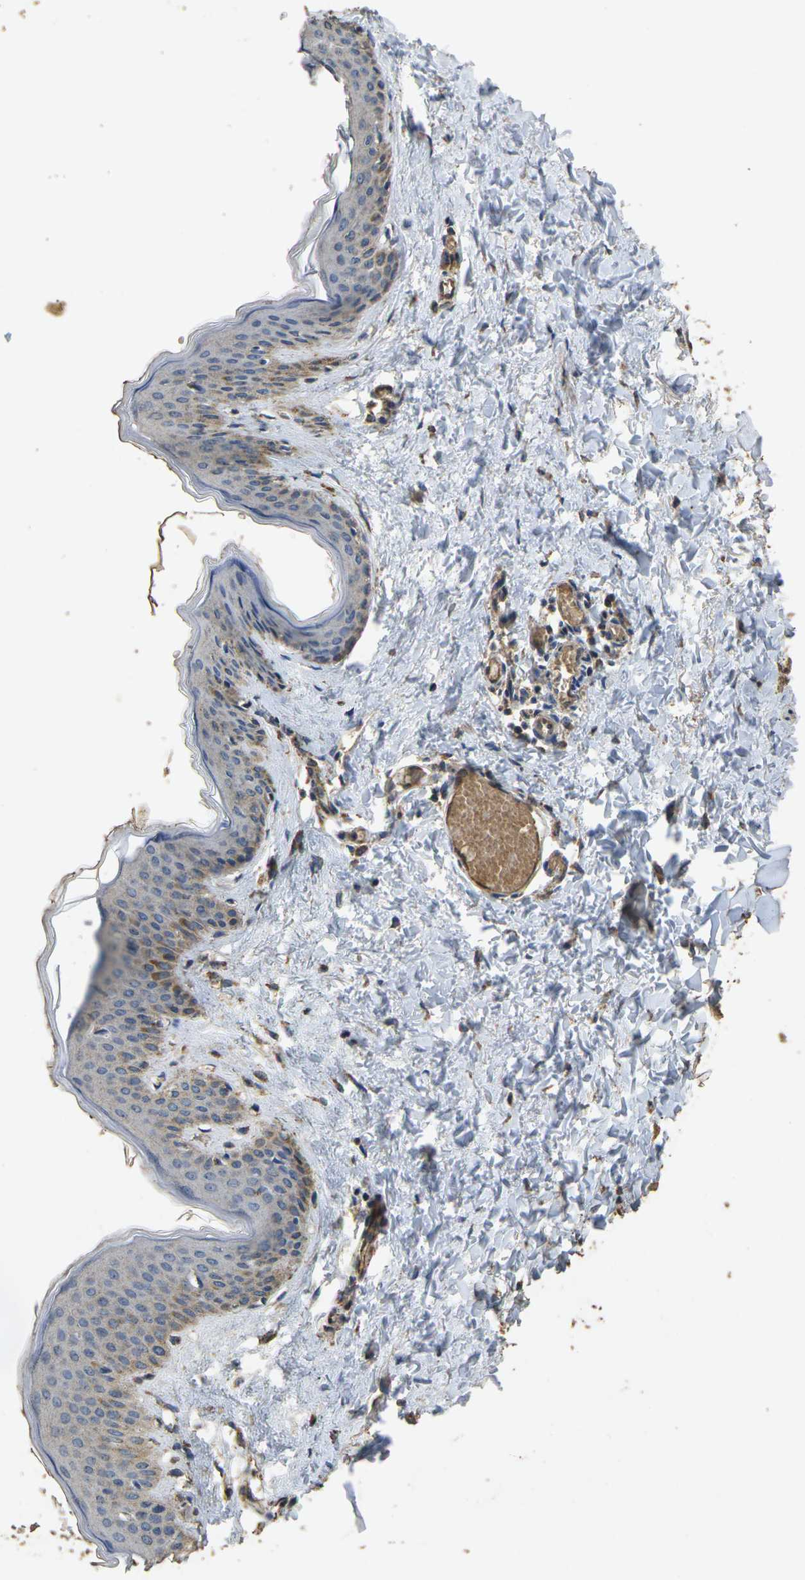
{"staining": {"intensity": "moderate", "quantity": ">75%", "location": "cytoplasmic/membranous"}, "tissue": "skin", "cell_type": "Fibroblasts", "image_type": "normal", "snomed": [{"axis": "morphology", "description": "Normal tissue, NOS"}, {"axis": "topography", "description": "Skin"}], "caption": "A high-resolution micrograph shows immunohistochemistry staining of benign skin, which displays moderate cytoplasmic/membranous staining in approximately >75% of fibroblasts. Using DAB (3,3'-diaminobenzidine) (brown) and hematoxylin (blue) stains, captured at high magnification using brightfield microscopy.", "gene": "MAPK11", "patient": {"sex": "female", "age": 17}}